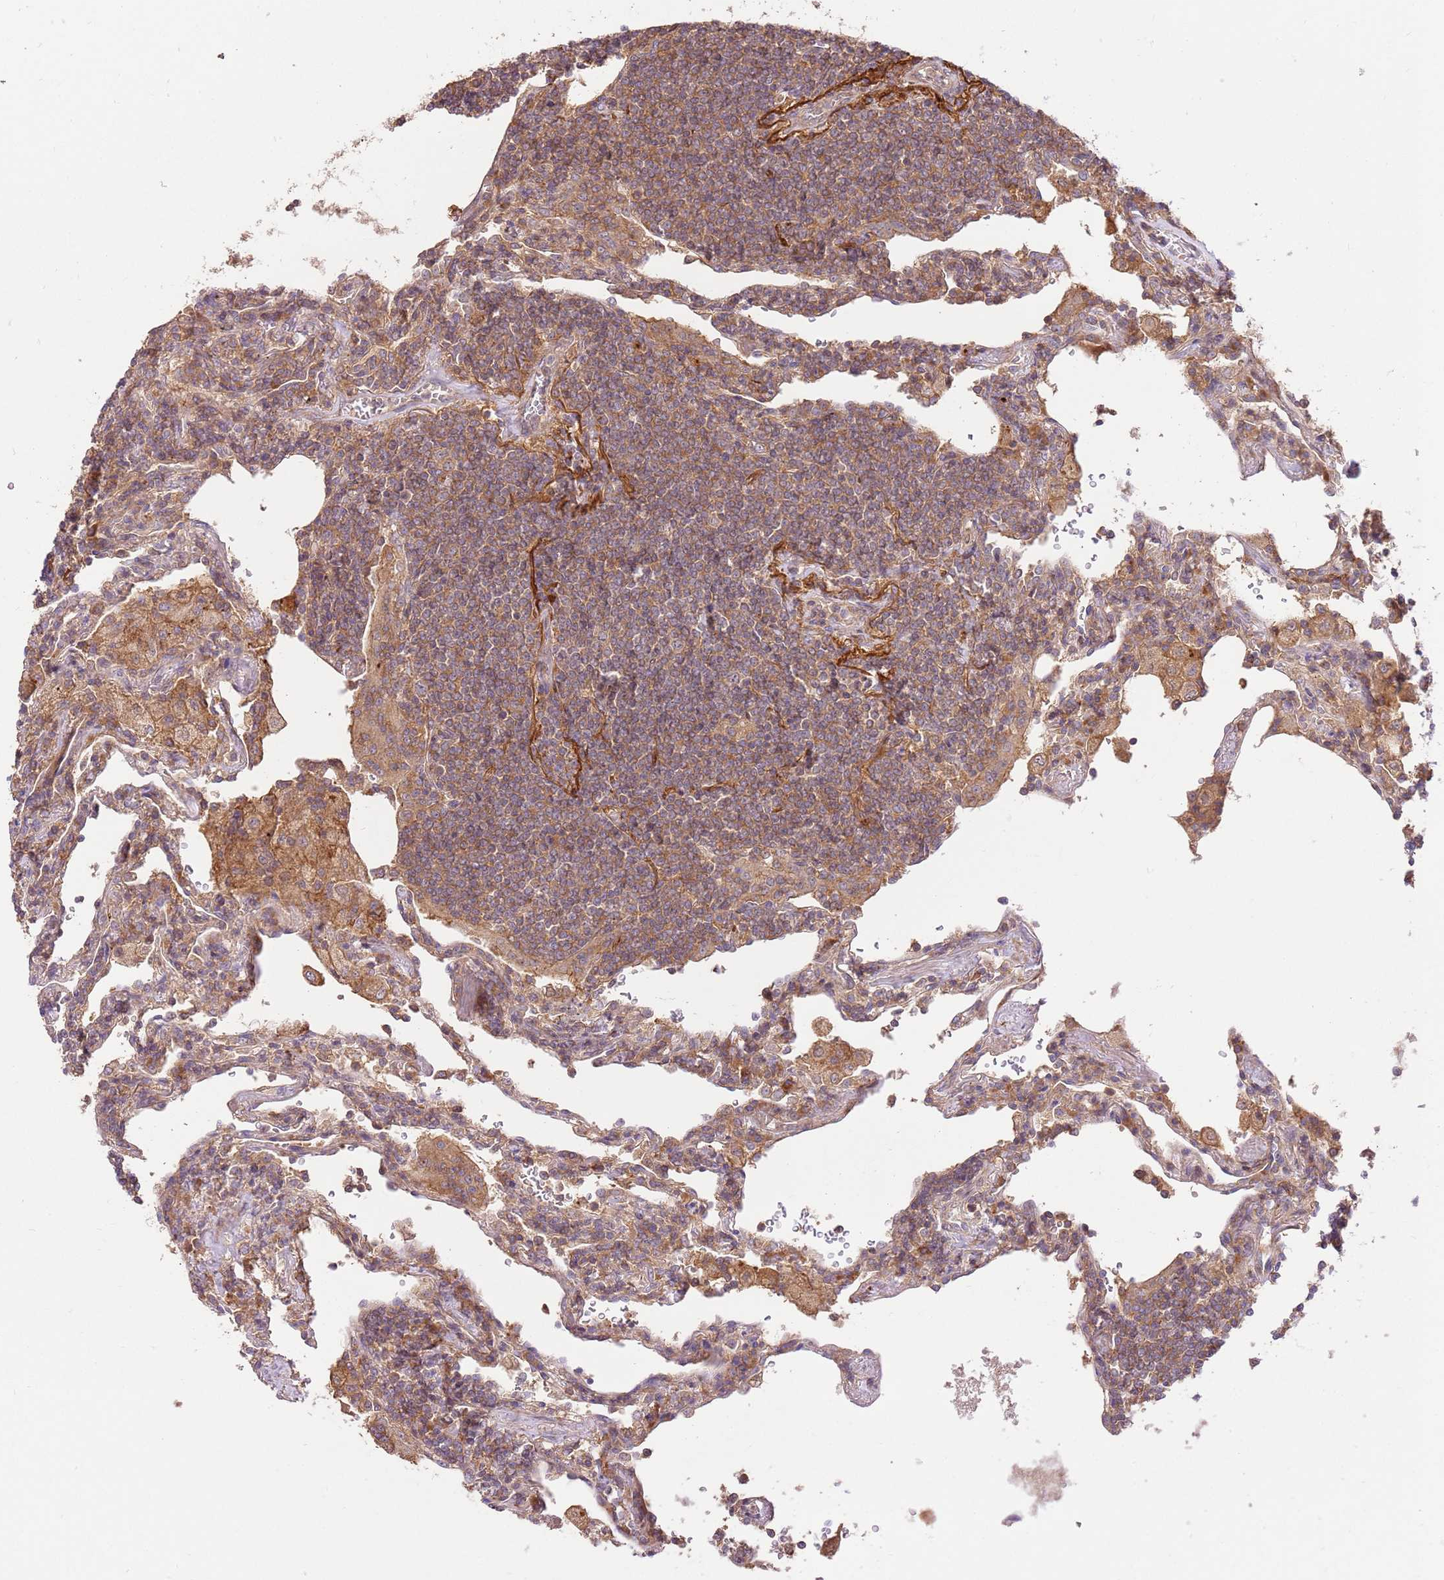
{"staining": {"intensity": "moderate", "quantity": ">75%", "location": "cytoplasmic/membranous"}, "tissue": "lymphoma", "cell_type": "Tumor cells", "image_type": "cancer", "snomed": [{"axis": "morphology", "description": "Malignant lymphoma, non-Hodgkin's type, Low grade"}, {"axis": "topography", "description": "Lung"}], "caption": "Low-grade malignant lymphoma, non-Hodgkin's type stained with immunohistochemistry (IHC) reveals moderate cytoplasmic/membranous positivity in approximately >75% of tumor cells. The staining was performed using DAB (3,3'-diaminobenzidine), with brown indicating positive protein expression. Nuclei are stained blue with hematoxylin.", "gene": "GAREM1", "patient": {"sex": "female", "age": 71}}